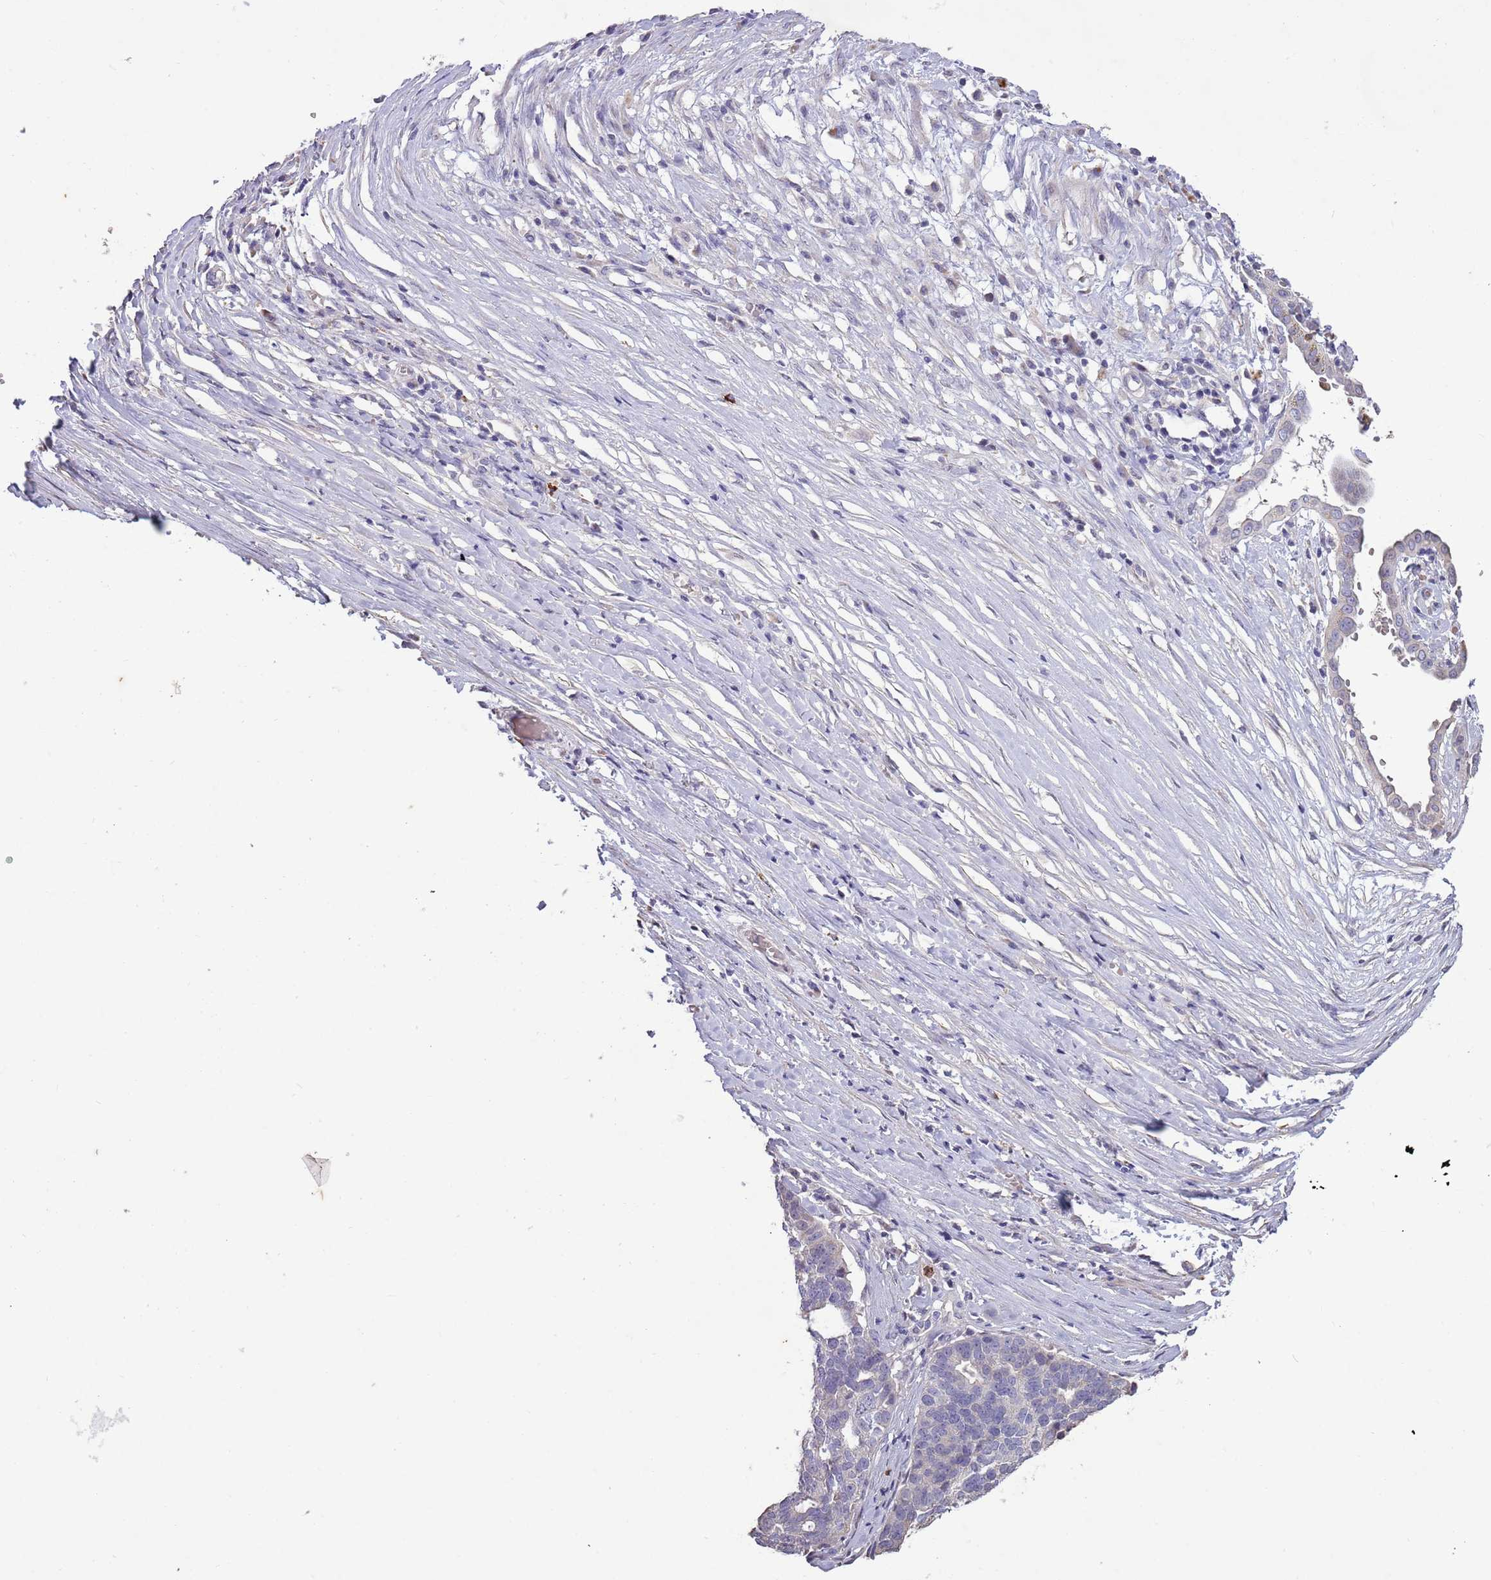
{"staining": {"intensity": "negative", "quantity": "none", "location": "none"}, "tissue": "ovarian cancer", "cell_type": "Tumor cells", "image_type": "cancer", "snomed": [{"axis": "morphology", "description": "Cystadenocarcinoma, serous, NOS"}, {"axis": "topography", "description": "Ovary"}], "caption": "This is an immunohistochemistry photomicrograph of ovarian cancer (serous cystadenocarcinoma). There is no staining in tumor cells.", "gene": "P2RY13", "patient": {"sex": "female", "age": 59}}